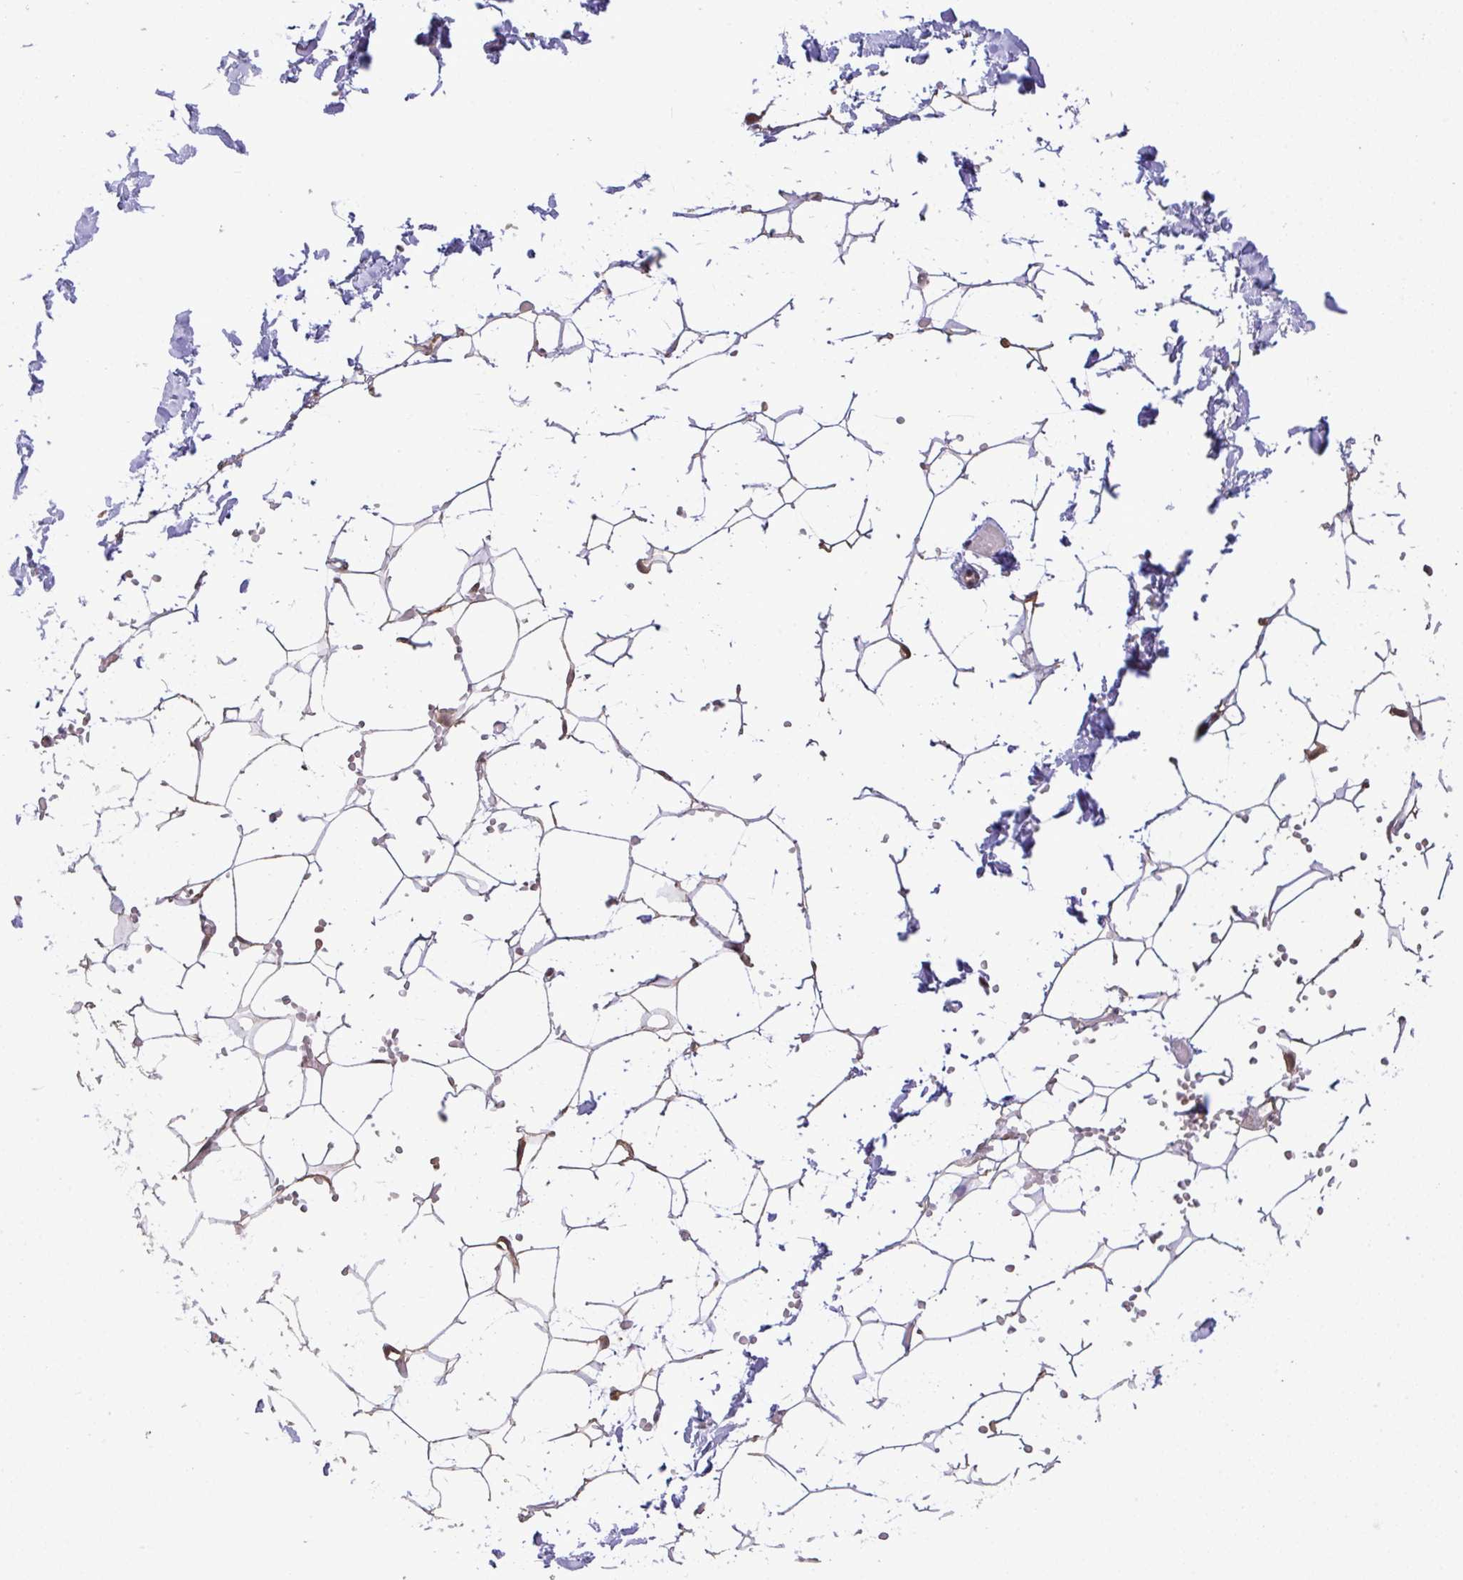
{"staining": {"intensity": "moderate", "quantity": ">75%", "location": "cytoplasmic/membranous,nuclear"}, "tissue": "adipose tissue", "cell_type": "Adipocytes", "image_type": "normal", "snomed": [{"axis": "morphology", "description": "Normal tissue, NOS"}, {"axis": "topography", "description": "Skin"}, {"axis": "topography", "description": "Peripheral nerve tissue"}], "caption": "Adipose tissue stained with DAB immunohistochemistry shows medium levels of moderate cytoplasmic/membranous,nuclear positivity in approximately >75% of adipocytes.", "gene": "C12orf57", "patient": {"sex": "female", "age": 56}}